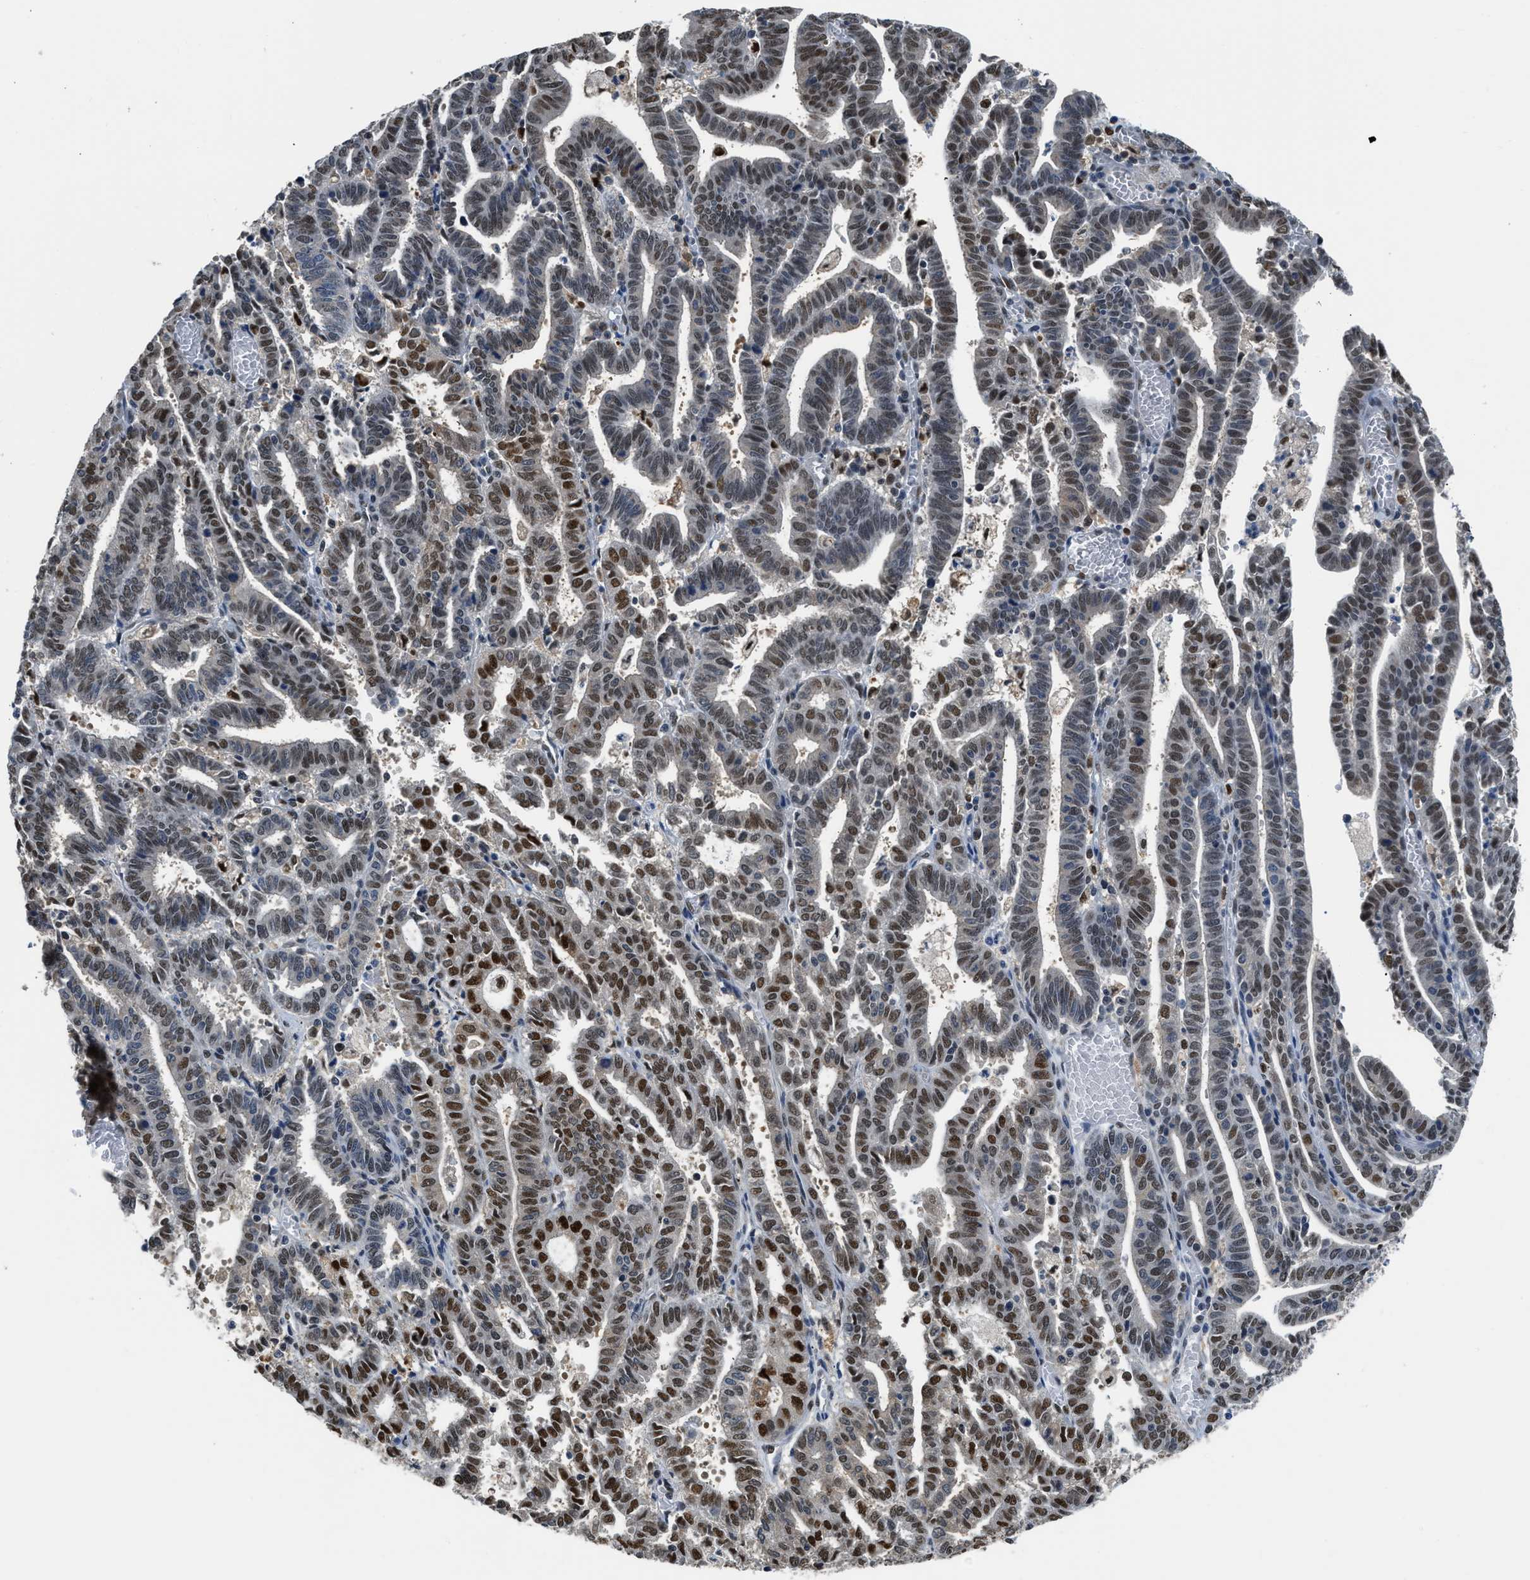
{"staining": {"intensity": "moderate", "quantity": "25%-75%", "location": "nuclear"}, "tissue": "endometrial cancer", "cell_type": "Tumor cells", "image_type": "cancer", "snomed": [{"axis": "morphology", "description": "Adenocarcinoma, NOS"}, {"axis": "topography", "description": "Uterus"}], "caption": "The image demonstrates immunohistochemical staining of endometrial cancer. There is moderate nuclear staining is seen in approximately 25%-75% of tumor cells.", "gene": "ALX1", "patient": {"sex": "female", "age": 83}}